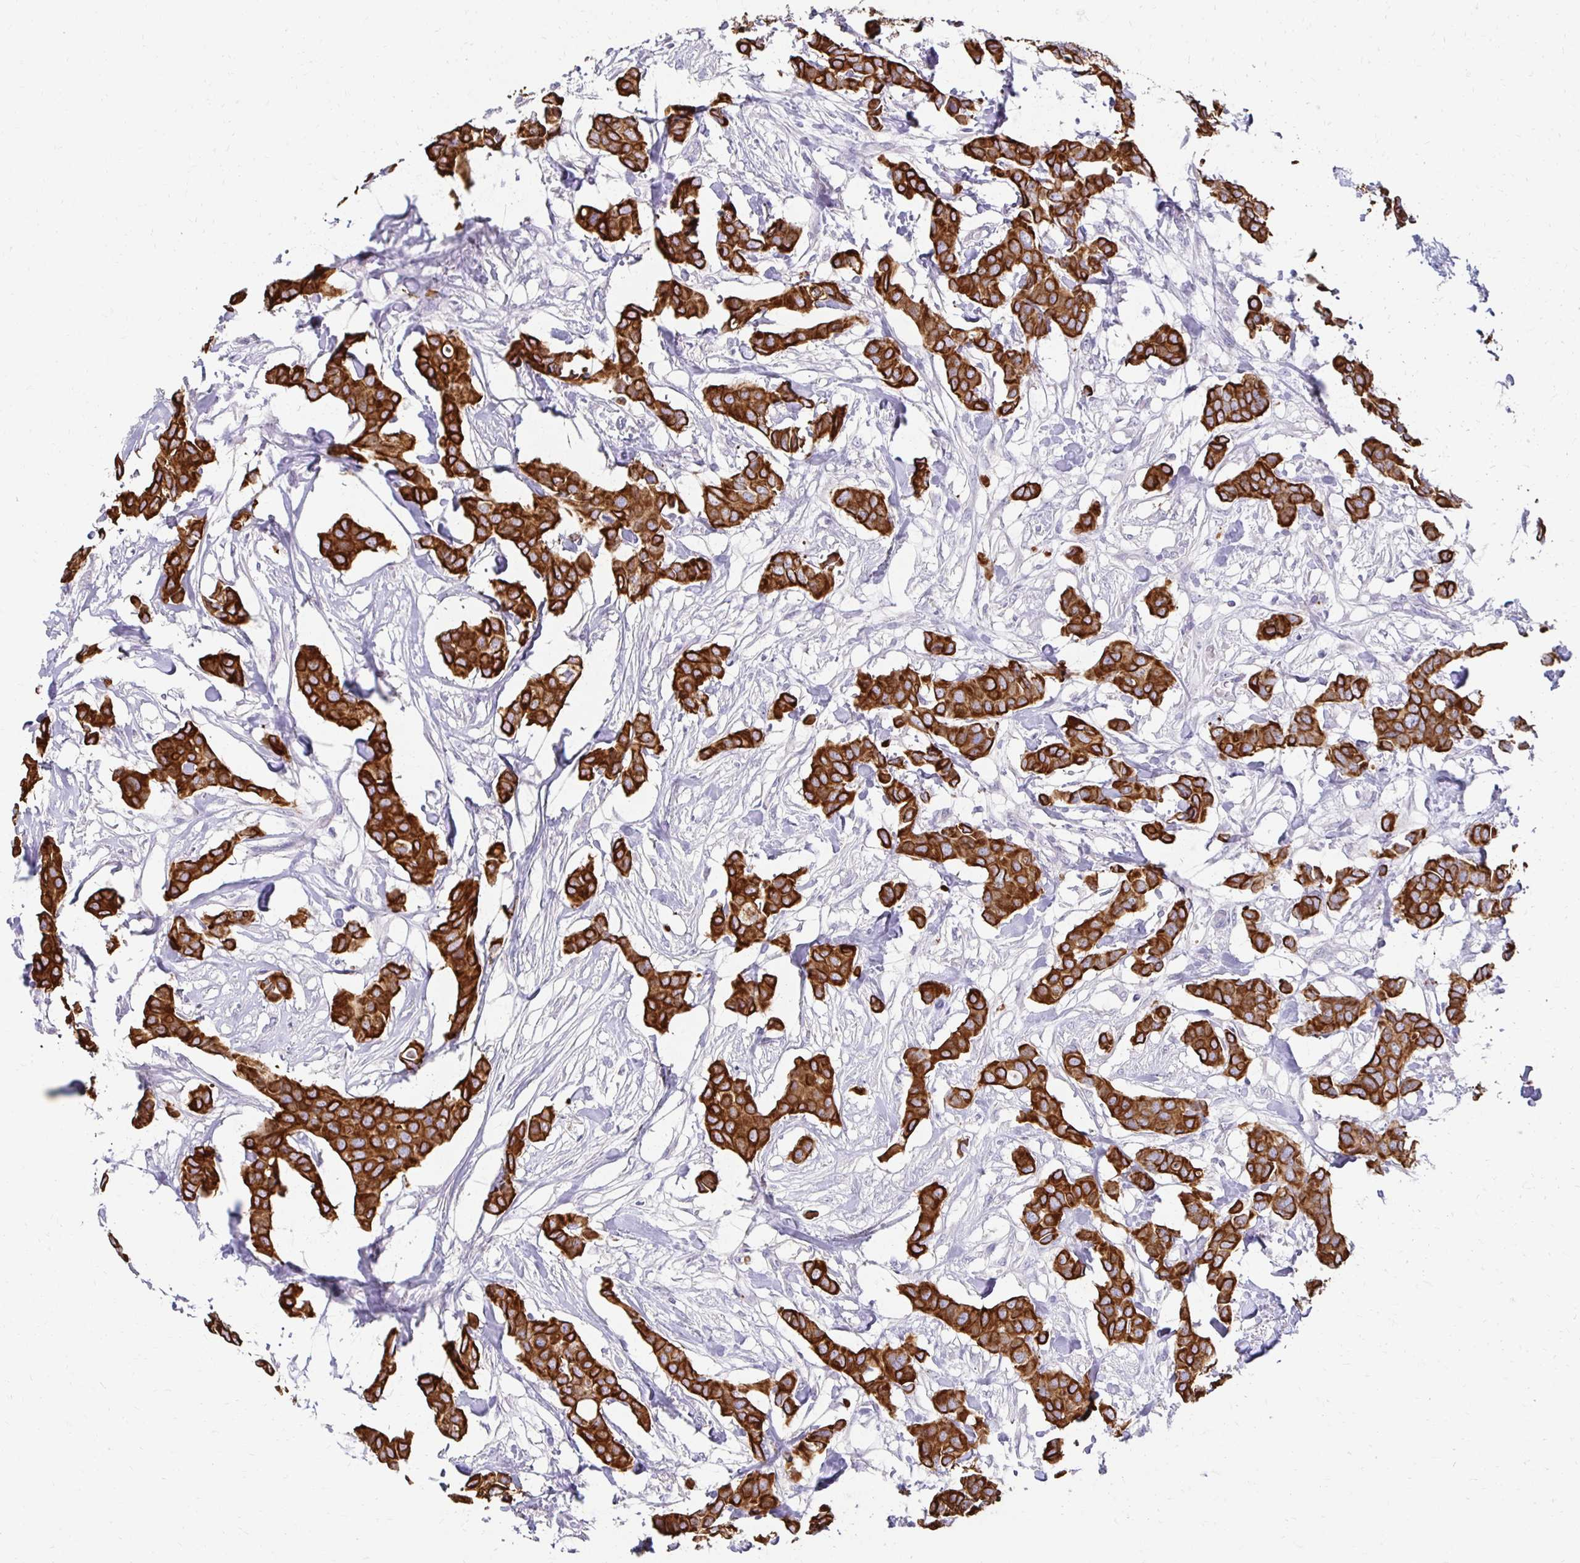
{"staining": {"intensity": "strong", "quantity": ">75%", "location": "cytoplasmic/membranous"}, "tissue": "breast cancer", "cell_type": "Tumor cells", "image_type": "cancer", "snomed": [{"axis": "morphology", "description": "Duct carcinoma"}, {"axis": "topography", "description": "Breast"}], "caption": "A high-resolution photomicrograph shows immunohistochemistry staining of infiltrating ductal carcinoma (breast), which shows strong cytoplasmic/membranous staining in approximately >75% of tumor cells.", "gene": "C1QTNF2", "patient": {"sex": "female", "age": 62}}